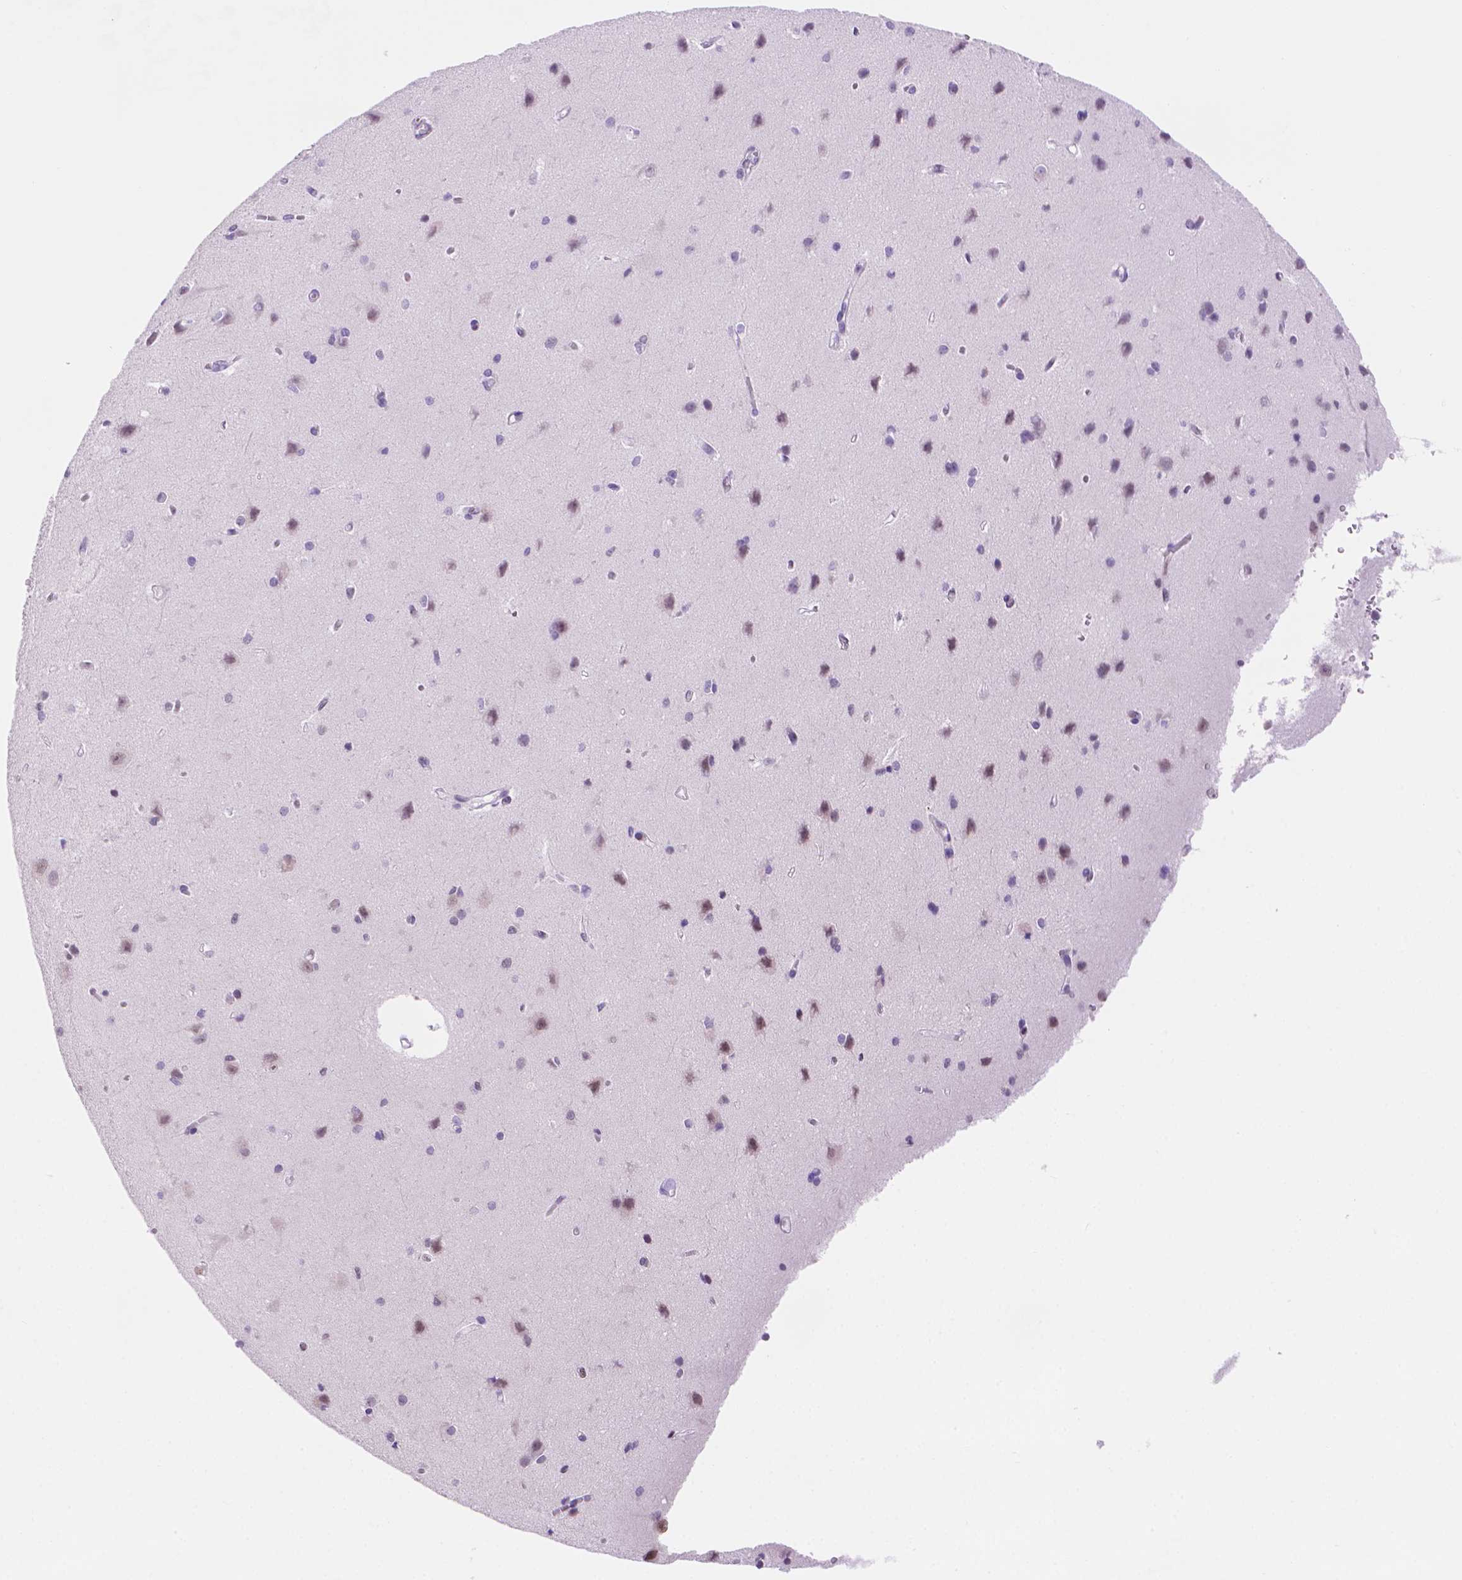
{"staining": {"intensity": "negative", "quantity": "none", "location": "none"}, "tissue": "cerebral cortex", "cell_type": "Endothelial cells", "image_type": "normal", "snomed": [{"axis": "morphology", "description": "Normal tissue, NOS"}, {"axis": "topography", "description": "Cerebral cortex"}], "caption": "Endothelial cells are negative for brown protein staining in unremarkable cerebral cortex. (DAB immunohistochemistry, high magnification).", "gene": "UBN1", "patient": {"sex": "male", "age": 37}}